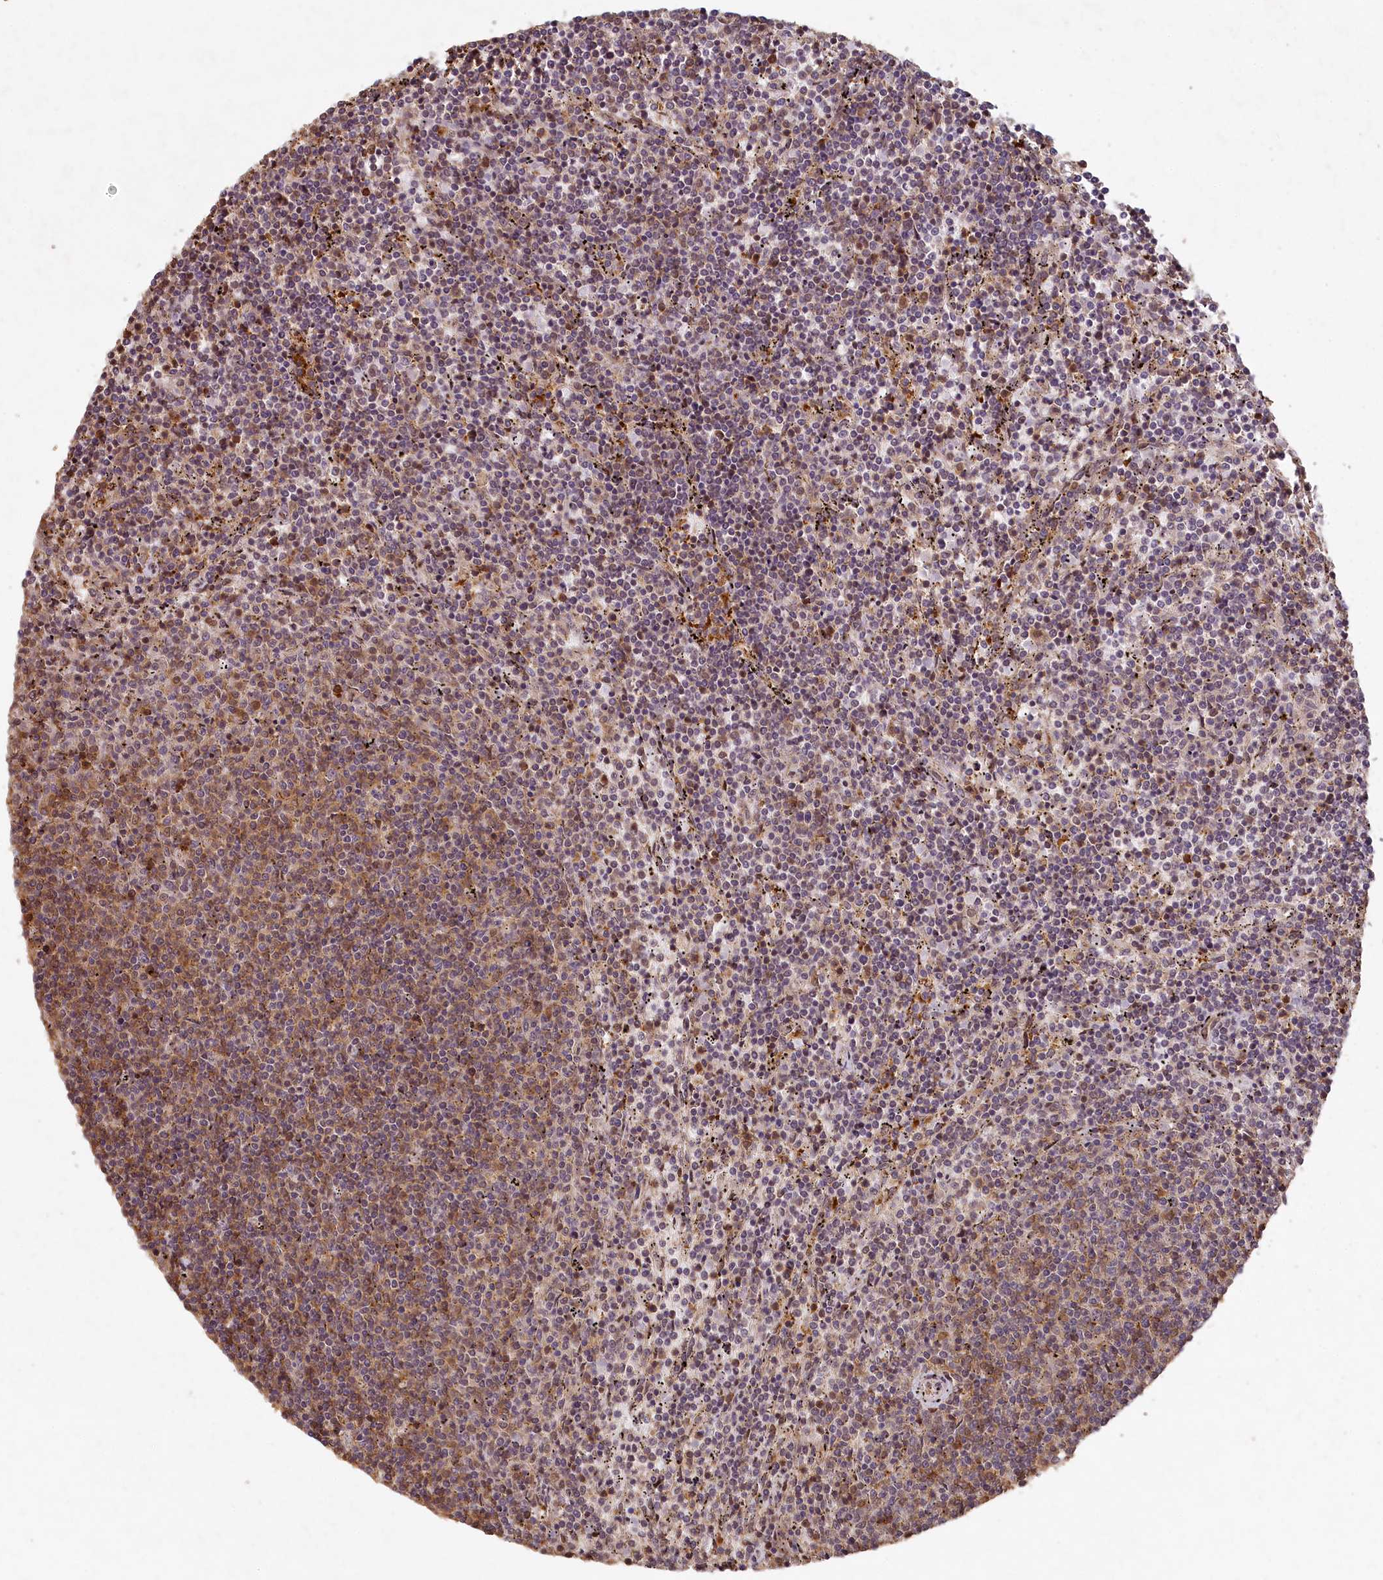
{"staining": {"intensity": "weak", "quantity": "<25%", "location": "cytoplasmic/membranous"}, "tissue": "lymphoma", "cell_type": "Tumor cells", "image_type": "cancer", "snomed": [{"axis": "morphology", "description": "Malignant lymphoma, non-Hodgkin's type, Low grade"}, {"axis": "topography", "description": "Spleen"}], "caption": "High power microscopy image of an IHC histopathology image of malignant lymphoma, non-Hodgkin's type (low-grade), revealing no significant staining in tumor cells.", "gene": "MADD", "patient": {"sex": "female", "age": 50}}